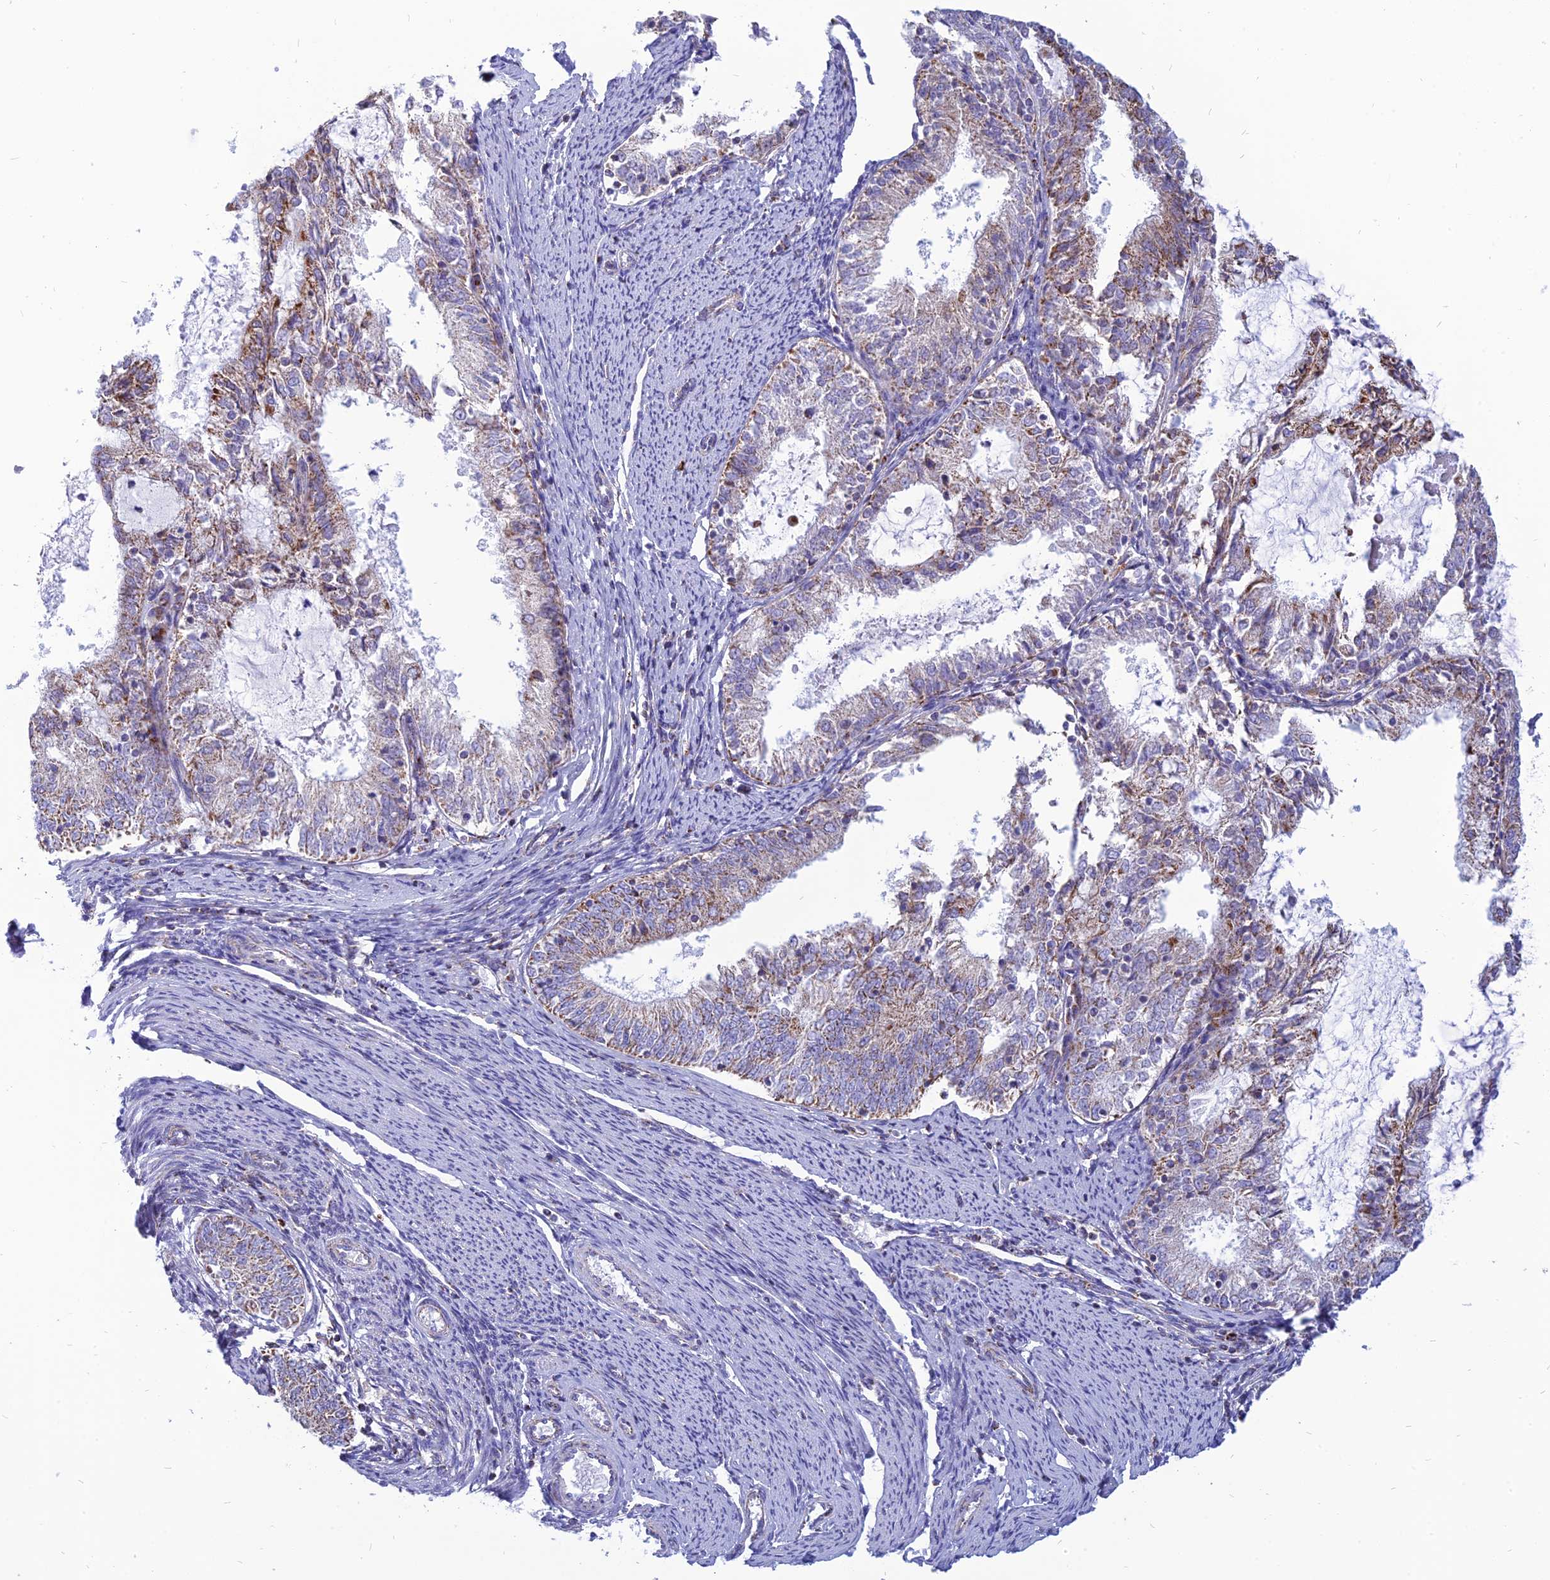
{"staining": {"intensity": "moderate", "quantity": "<25%", "location": "cytoplasmic/membranous"}, "tissue": "endometrial cancer", "cell_type": "Tumor cells", "image_type": "cancer", "snomed": [{"axis": "morphology", "description": "Adenocarcinoma, NOS"}, {"axis": "topography", "description": "Endometrium"}], "caption": "IHC image of neoplastic tissue: endometrial adenocarcinoma stained using immunohistochemistry exhibits low levels of moderate protein expression localized specifically in the cytoplasmic/membranous of tumor cells, appearing as a cytoplasmic/membranous brown color.", "gene": "PACC1", "patient": {"sex": "female", "age": 57}}